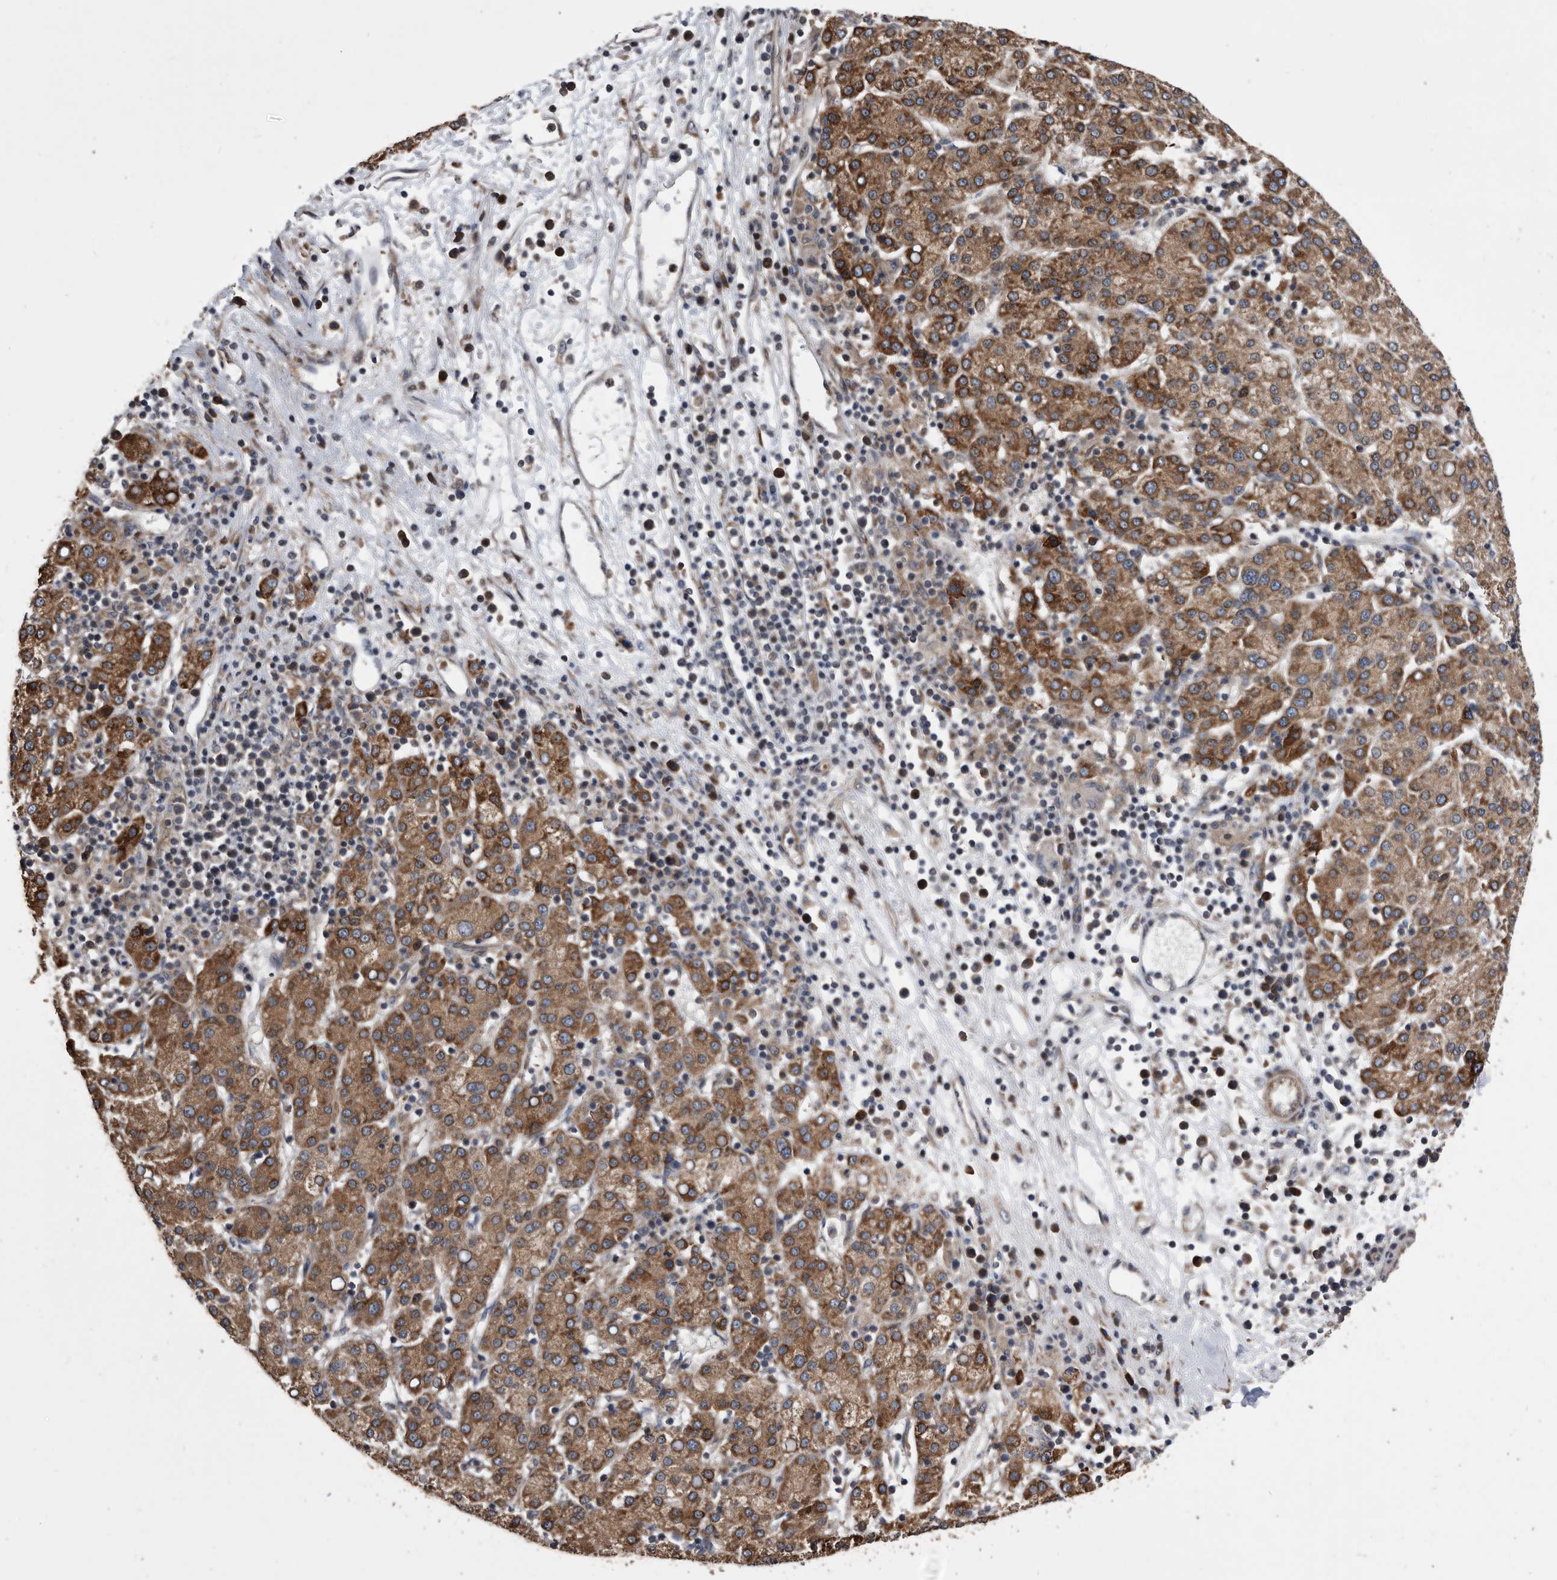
{"staining": {"intensity": "strong", "quantity": ">75%", "location": "cytoplasmic/membranous"}, "tissue": "liver cancer", "cell_type": "Tumor cells", "image_type": "cancer", "snomed": [{"axis": "morphology", "description": "Carcinoma, Hepatocellular, NOS"}, {"axis": "topography", "description": "Liver"}], "caption": "Immunohistochemical staining of human hepatocellular carcinoma (liver) shows high levels of strong cytoplasmic/membranous protein staining in about >75% of tumor cells.", "gene": "SERINC2", "patient": {"sex": "female", "age": 58}}